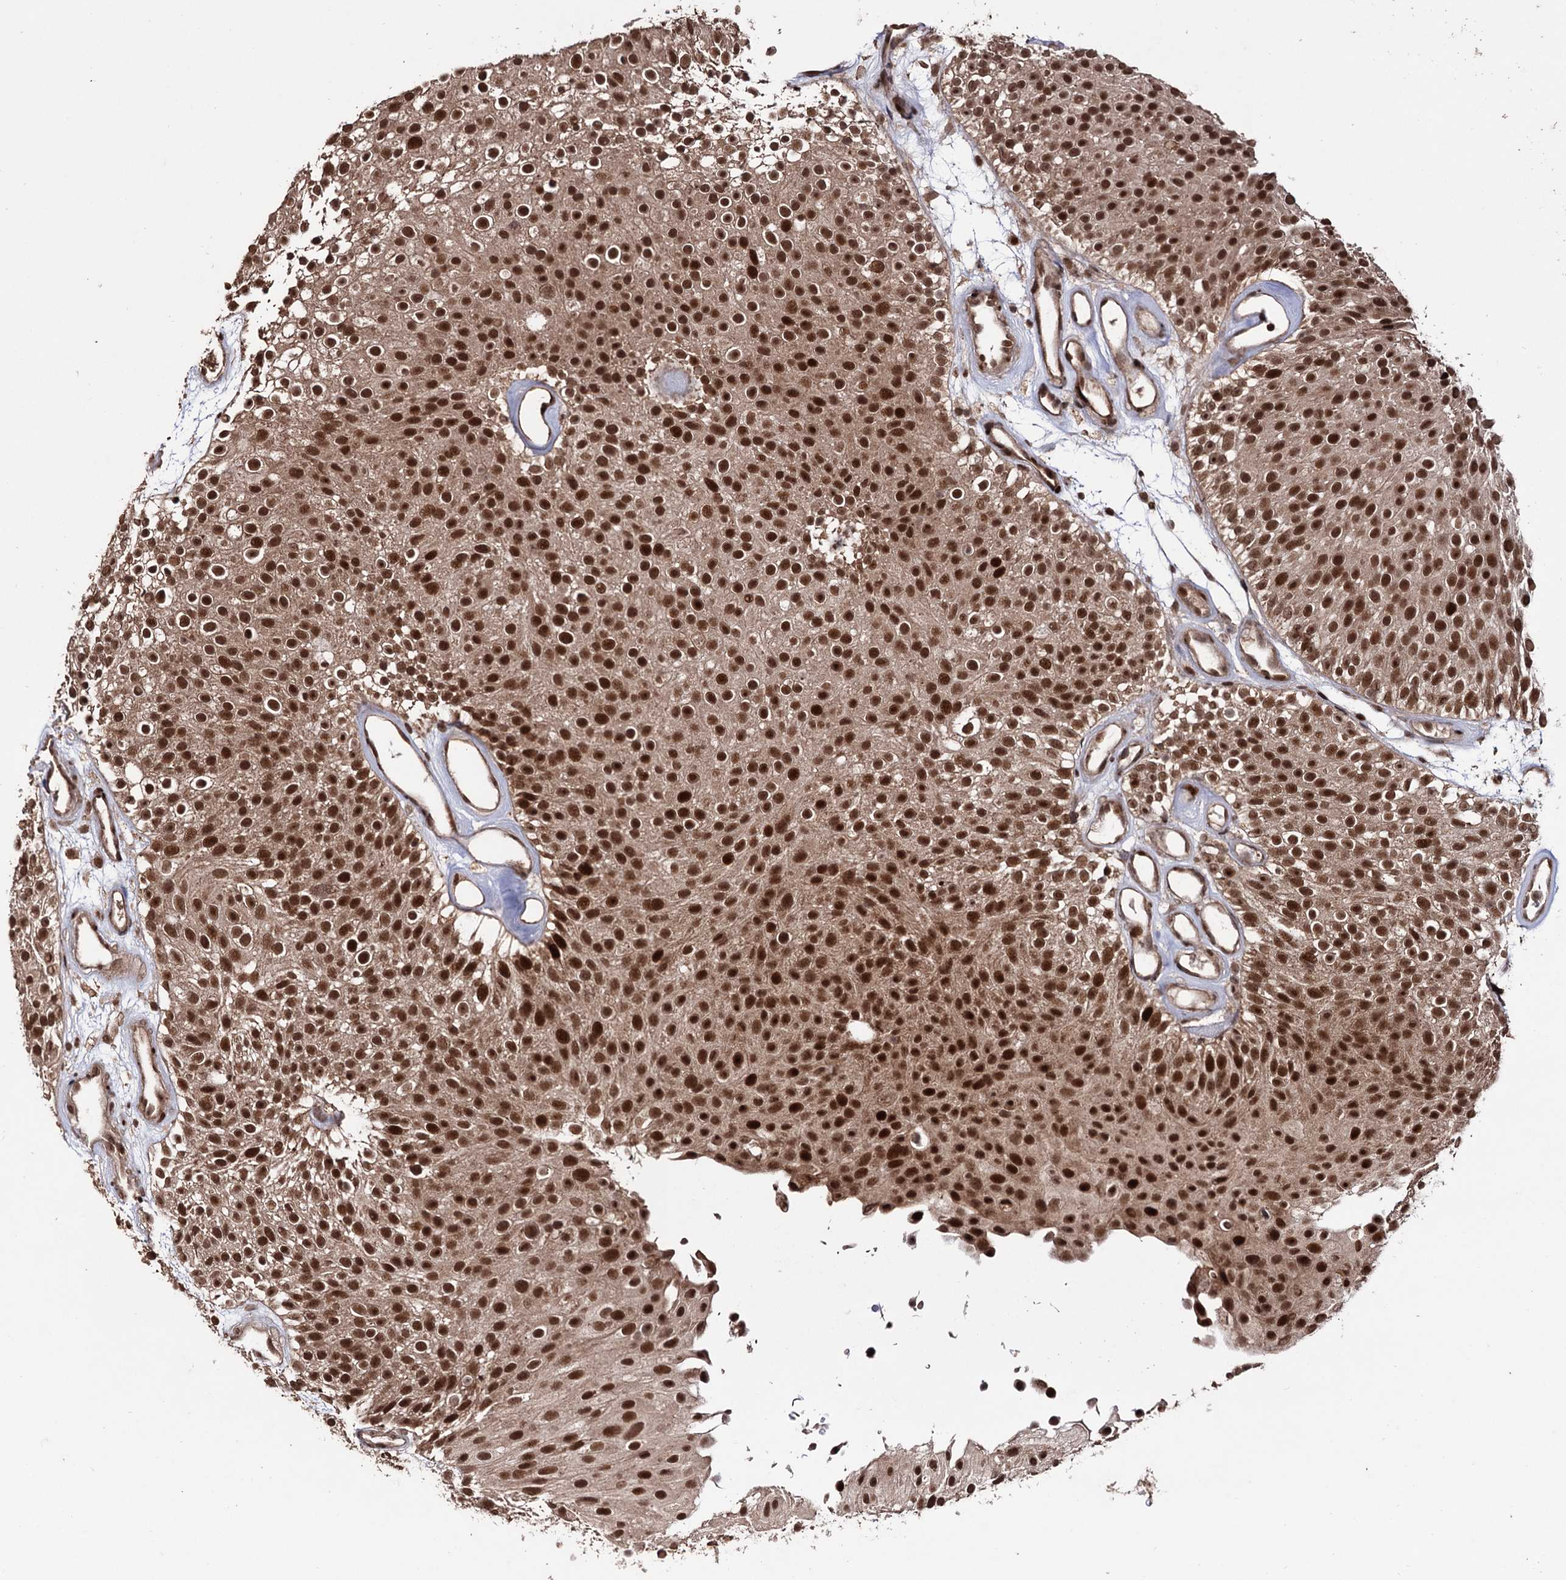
{"staining": {"intensity": "strong", "quantity": ">75%", "location": "cytoplasmic/membranous,nuclear"}, "tissue": "urothelial cancer", "cell_type": "Tumor cells", "image_type": "cancer", "snomed": [{"axis": "morphology", "description": "Urothelial carcinoma, Low grade"}, {"axis": "topography", "description": "Urinary bladder"}], "caption": "Urothelial cancer stained with immunohistochemistry (IHC) demonstrates strong cytoplasmic/membranous and nuclear positivity in about >75% of tumor cells. The protein is stained brown, and the nuclei are stained in blue (DAB (3,3'-diaminobenzidine) IHC with brightfield microscopy, high magnification).", "gene": "KLF5", "patient": {"sex": "male", "age": 78}}